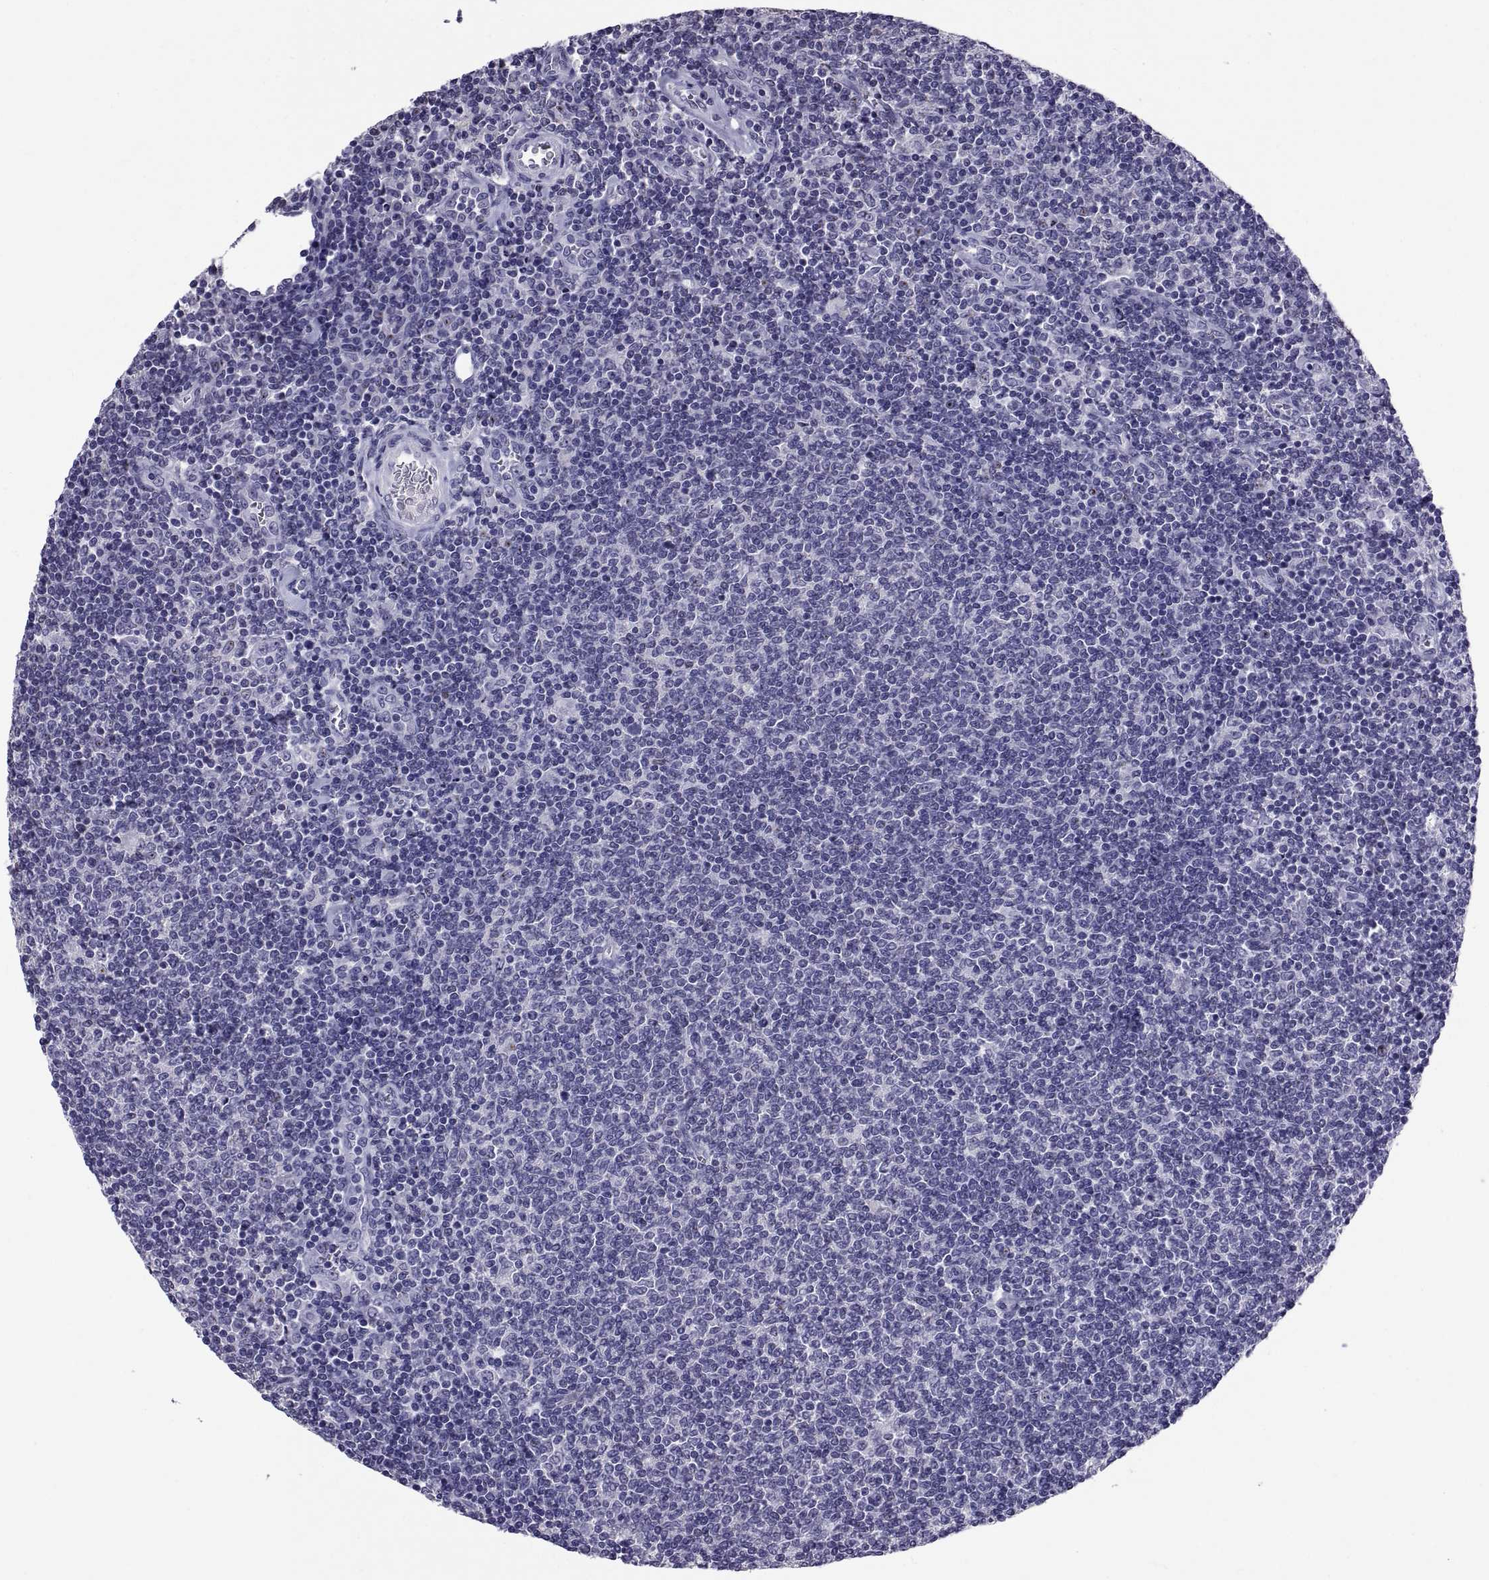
{"staining": {"intensity": "negative", "quantity": "none", "location": "none"}, "tissue": "lymphoma", "cell_type": "Tumor cells", "image_type": "cancer", "snomed": [{"axis": "morphology", "description": "Malignant lymphoma, non-Hodgkin's type, Low grade"}, {"axis": "topography", "description": "Lymph node"}], "caption": "Immunohistochemistry photomicrograph of human low-grade malignant lymphoma, non-Hodgkin's type stained for a protein (brown), which exhibits no staining in tumor cells.", "gene": "TGFBR3L", "patient": {"sex": "male", "age": 52}}